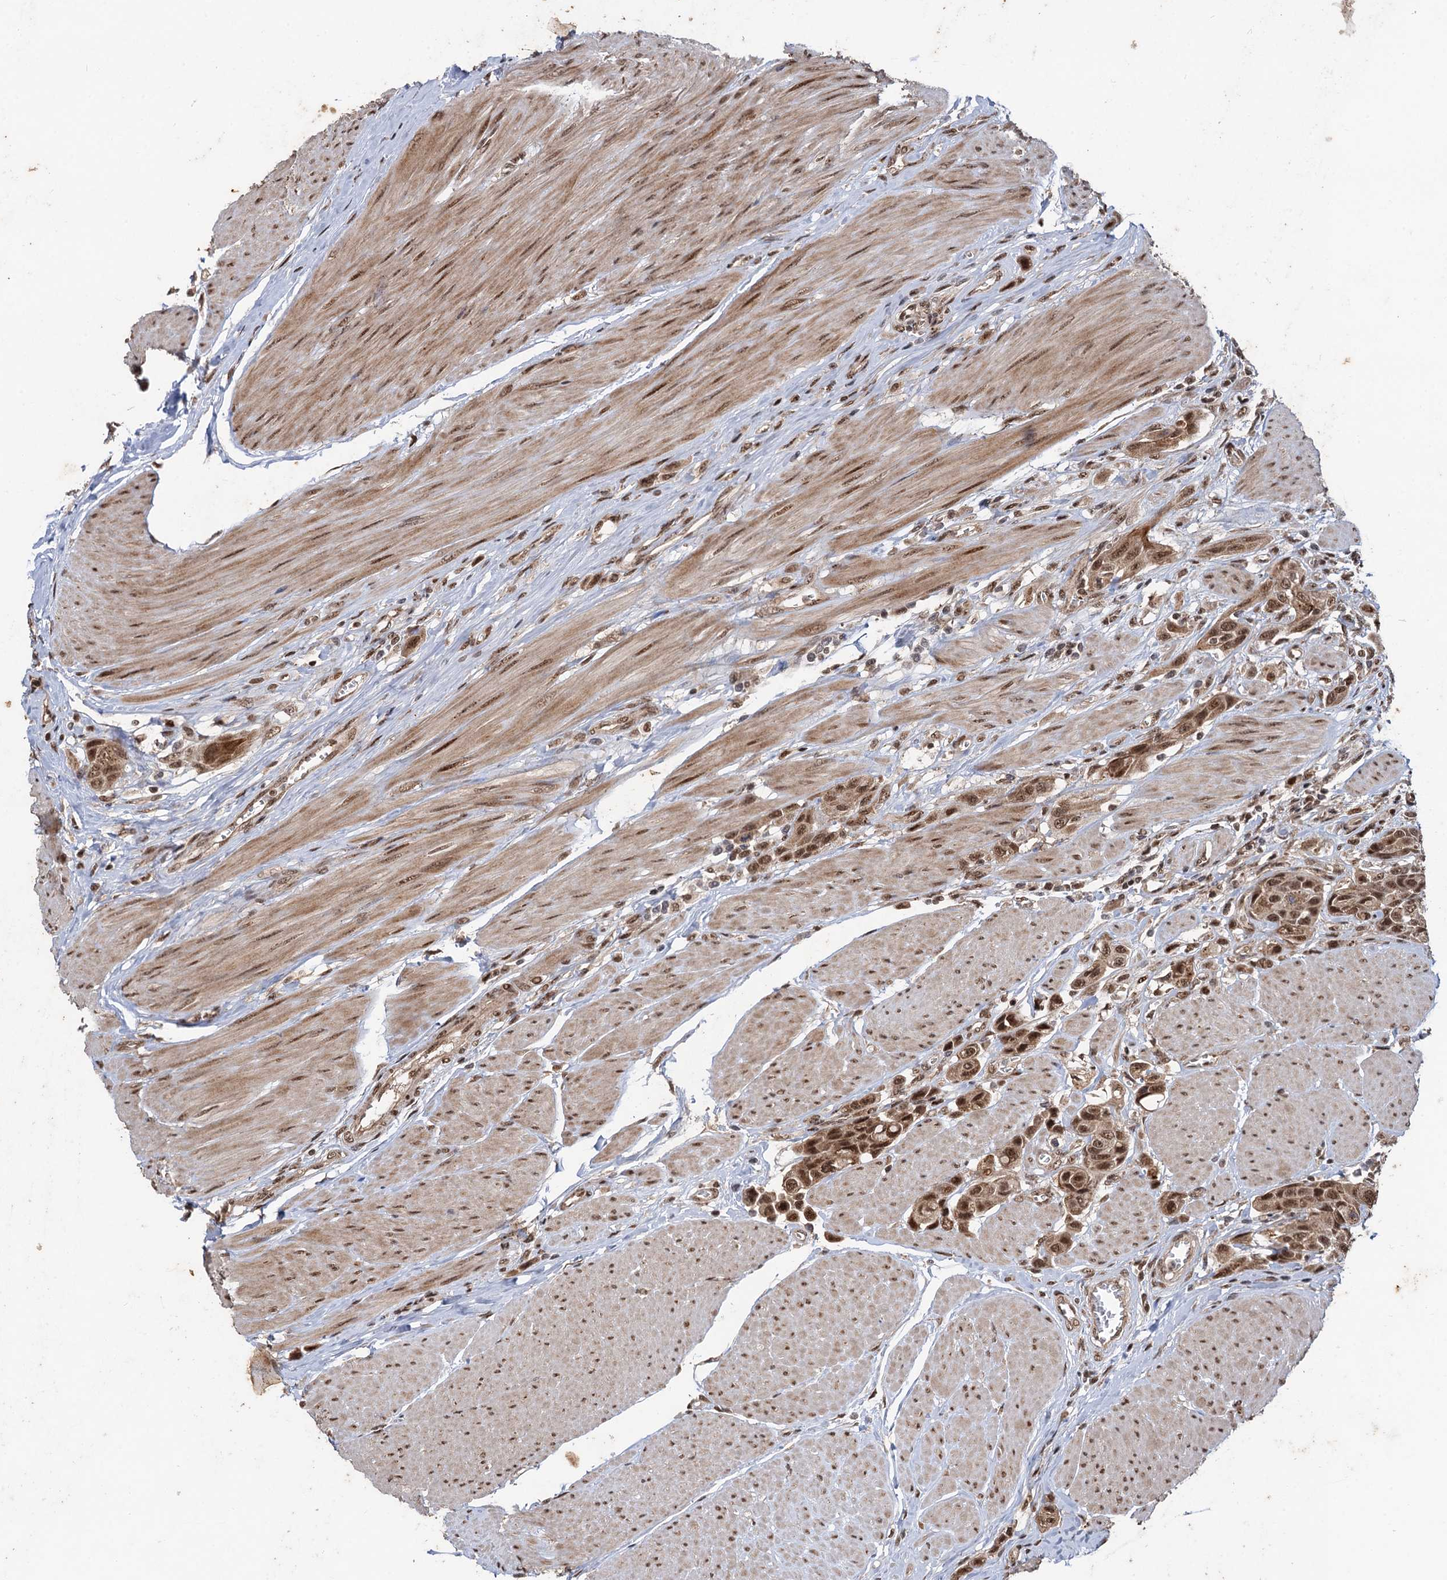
{"staining": {"intensity": "moderate", "quantity": ">75%", "location": "cytoplasmic/membranous,nuclear"}, "tissue": "urothelial cancer", "cell_type": "Tumor cells", "image_type": "cancer", "snomed": [{"axis": "morphology", "description": "Urothelial carcinoma, High grade"}, {"axis": "topography", "description": "Urinary bladder"}], "caption": "Tumor cells display medium levels of moderate cytoplasmic/membranous and nuclear expression in about >75% of cells in human urothelial cancer.", "gene": "REP15", "patient": {"sex": "male", "age": 50}}